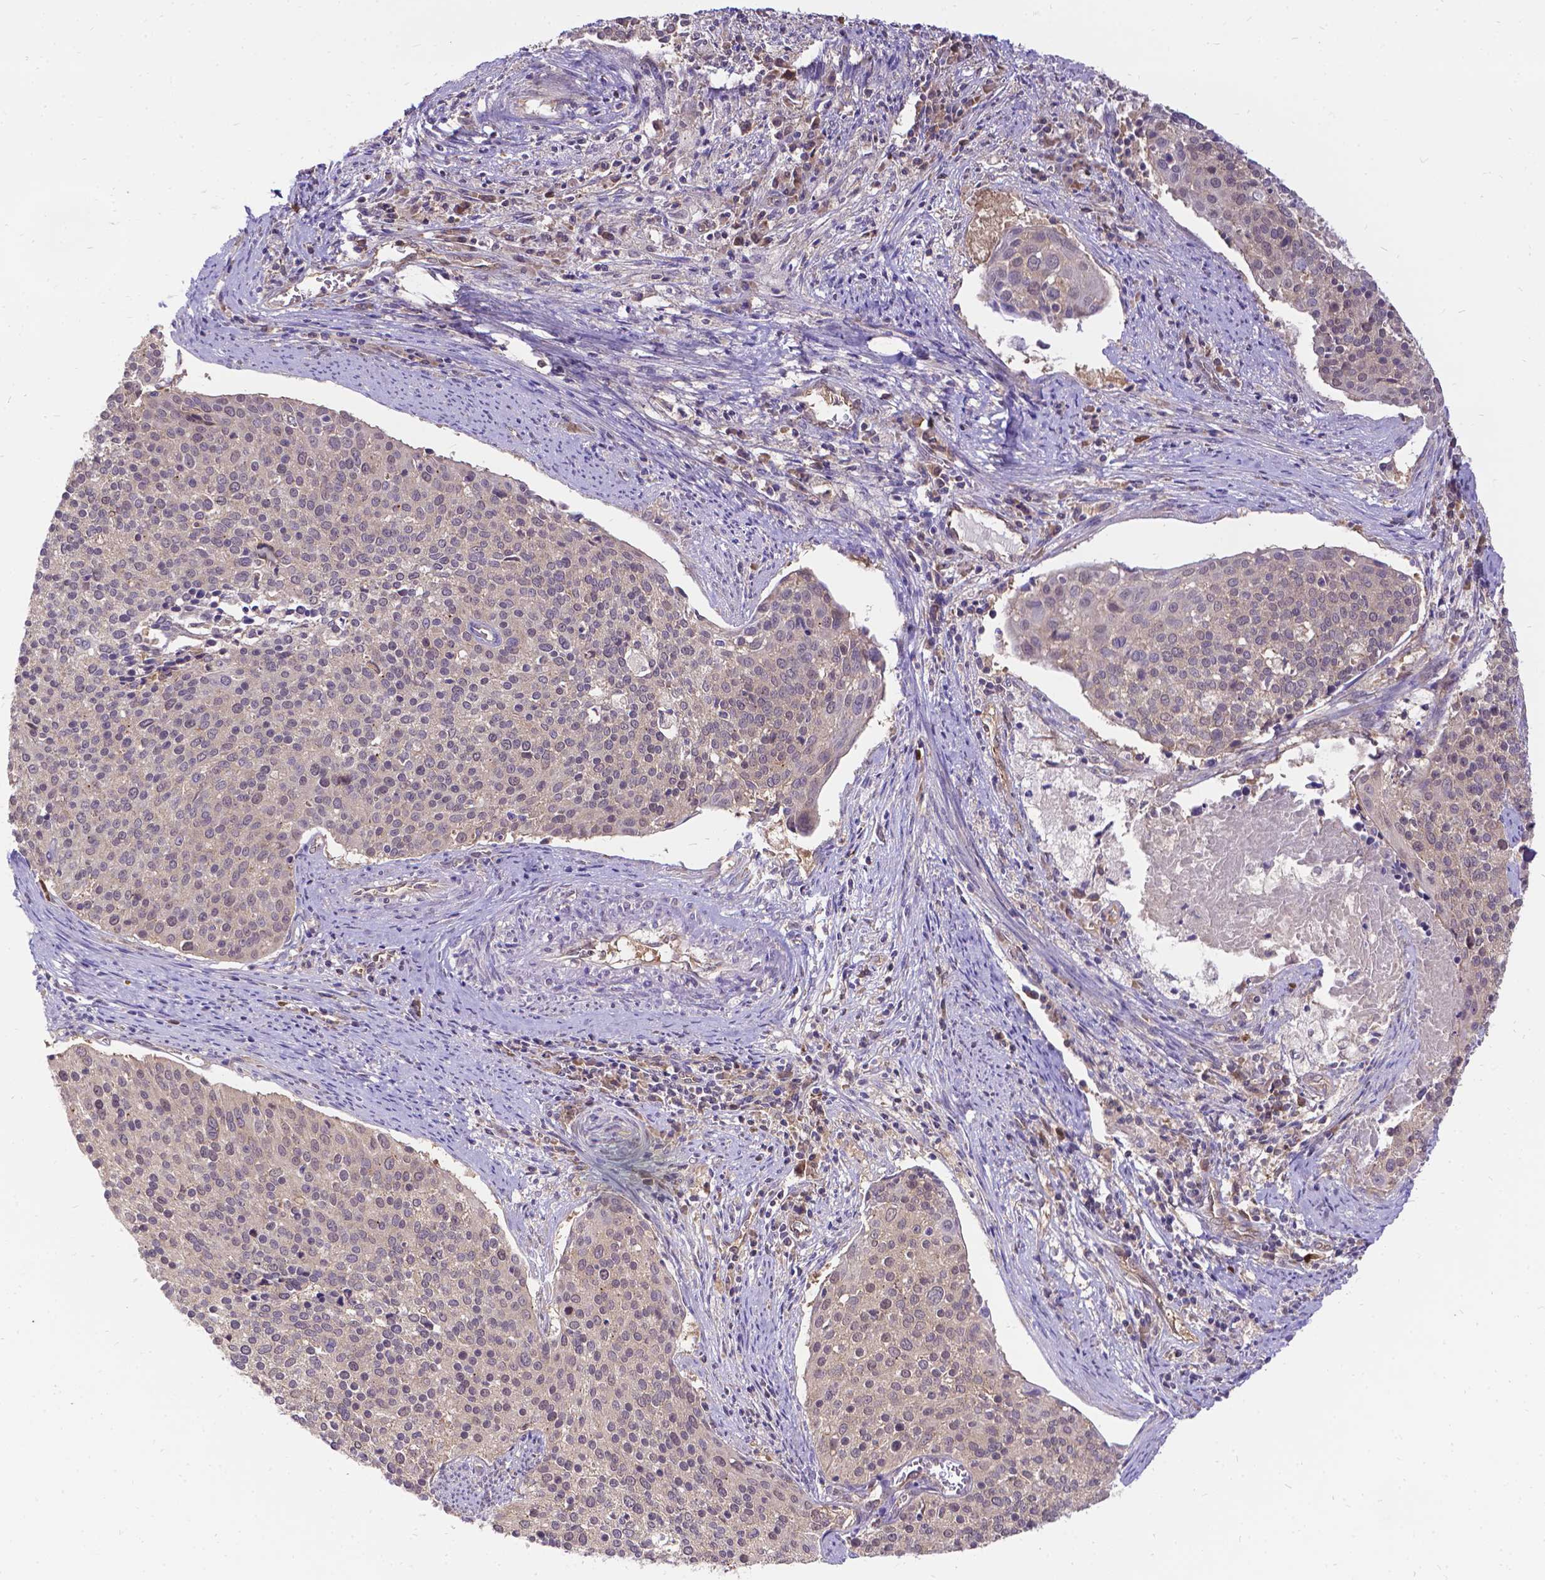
{"staining": {"intensity": "weak", "quantity": ">75%", "location": "cytoplasmic/membranous"}, "tissue": "cervical cancer", "cell_type": "Tumor cells", "image_type": "cancer", "snomed": [{"axis": "morphology", "description": "Squamous cell carcinoma, NOS"}, {"axis": "topography", "description": "Cervix"}], "caption": "Immunohistochemistry (IHC) (DAB (3,3'-diaminobenzidine)) staining of human cervical cancer (squamous cell carcinoma) displays weak cytoplasmic/membranous protein staining in approximately >75% of tumor cells.", "gene": "DENND6A", "patient": {"sex": "female", "age": 39}}